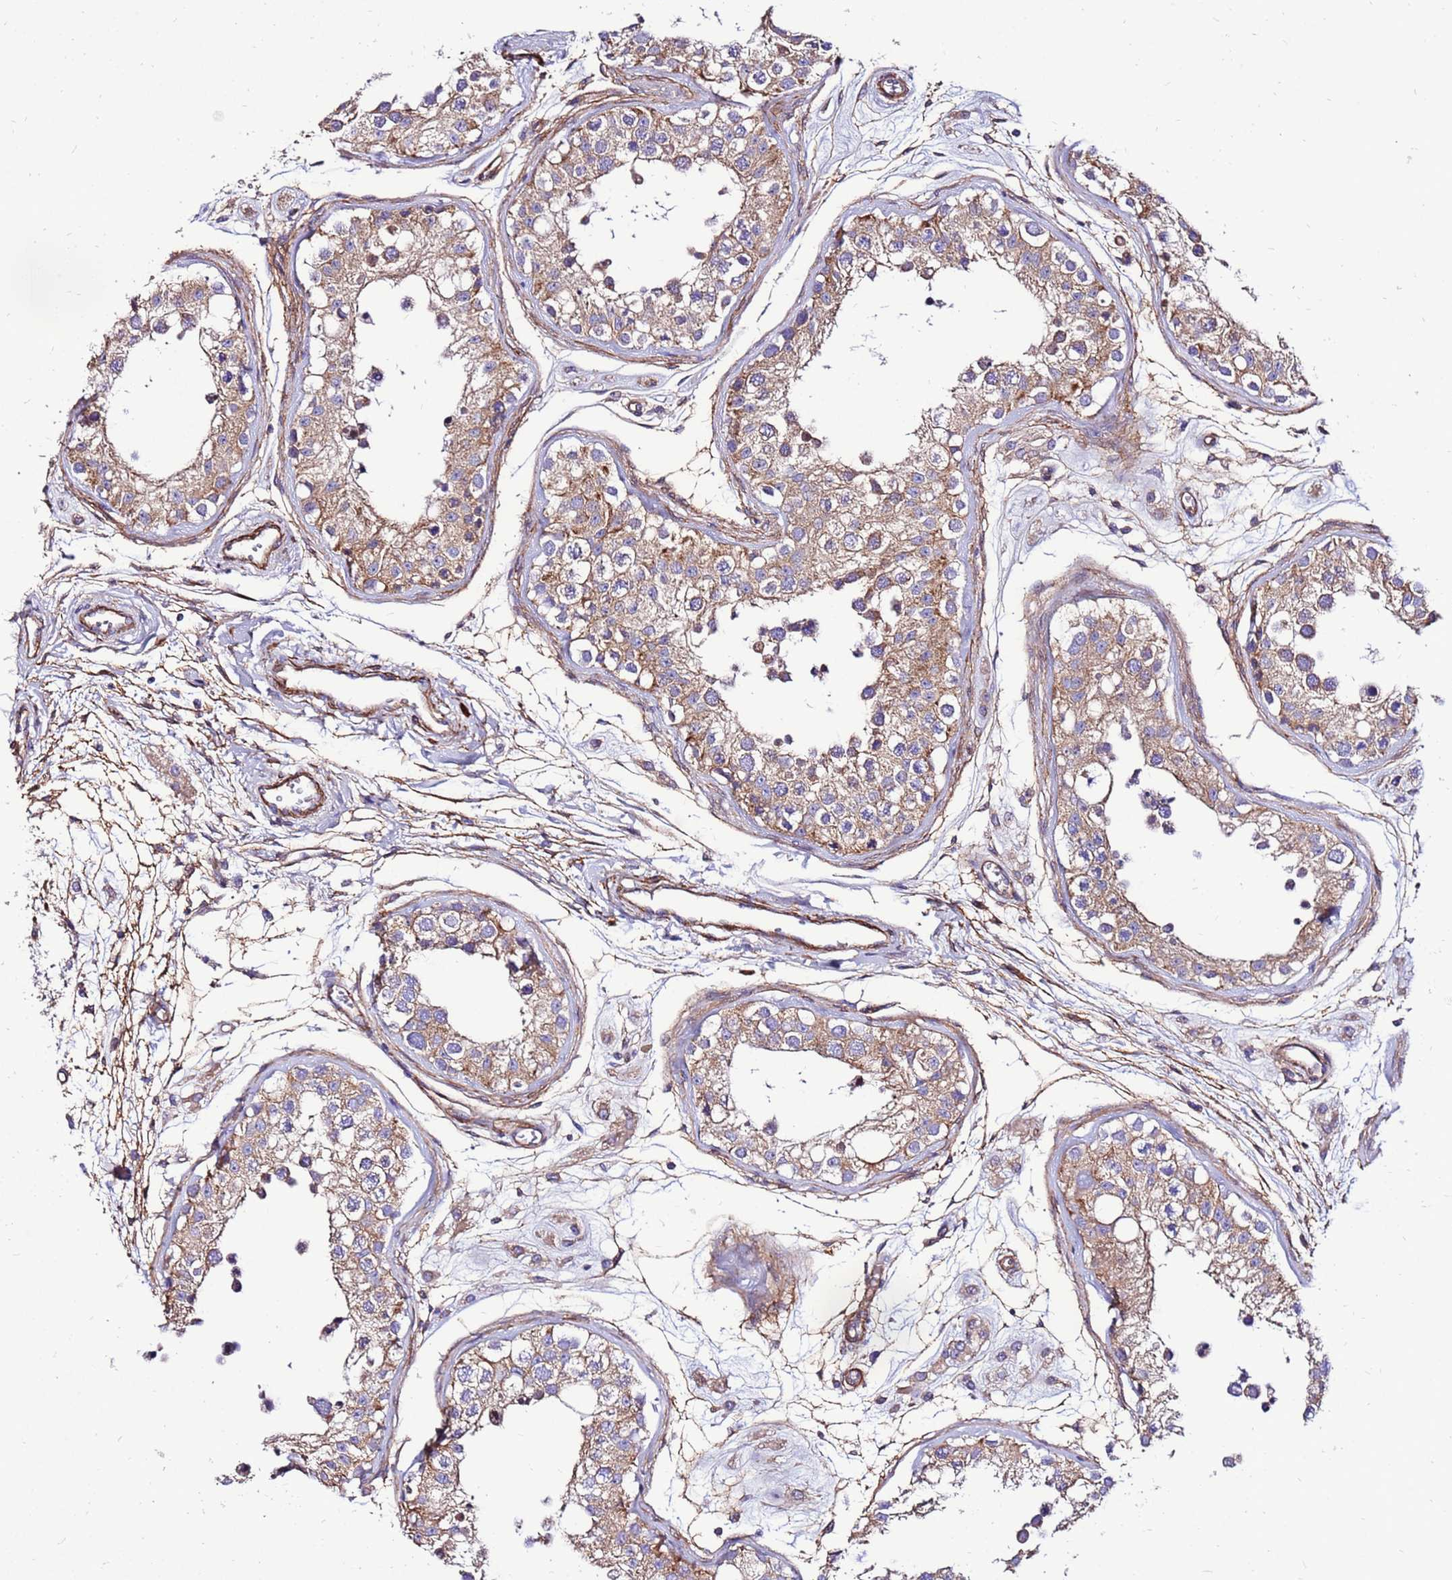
{"staining": {"intensity": "weak", "quantity": ">75%", "location": "cytoplasmic/membranous"}, "tissue": "testis", "cell_type": "Cells in seminiferous ducts", "image_type": "normal", "snomed": [{"axis": "morphology", "description": "Normal tissue, NOS"}, {"axis": "morphology", "description": "Adenocarcinoma, metastatic, NOS"}, {"axis": "topography", "description": "Testis"}], "caption": "Immunohistochemical staining of normal testis exhibits weak cytoplasmic/membranous protein expression in approximately >75% of cells in seminiferous ducts.", "gene": "EI24", "patient": {"sex": "male", "age": 26}}